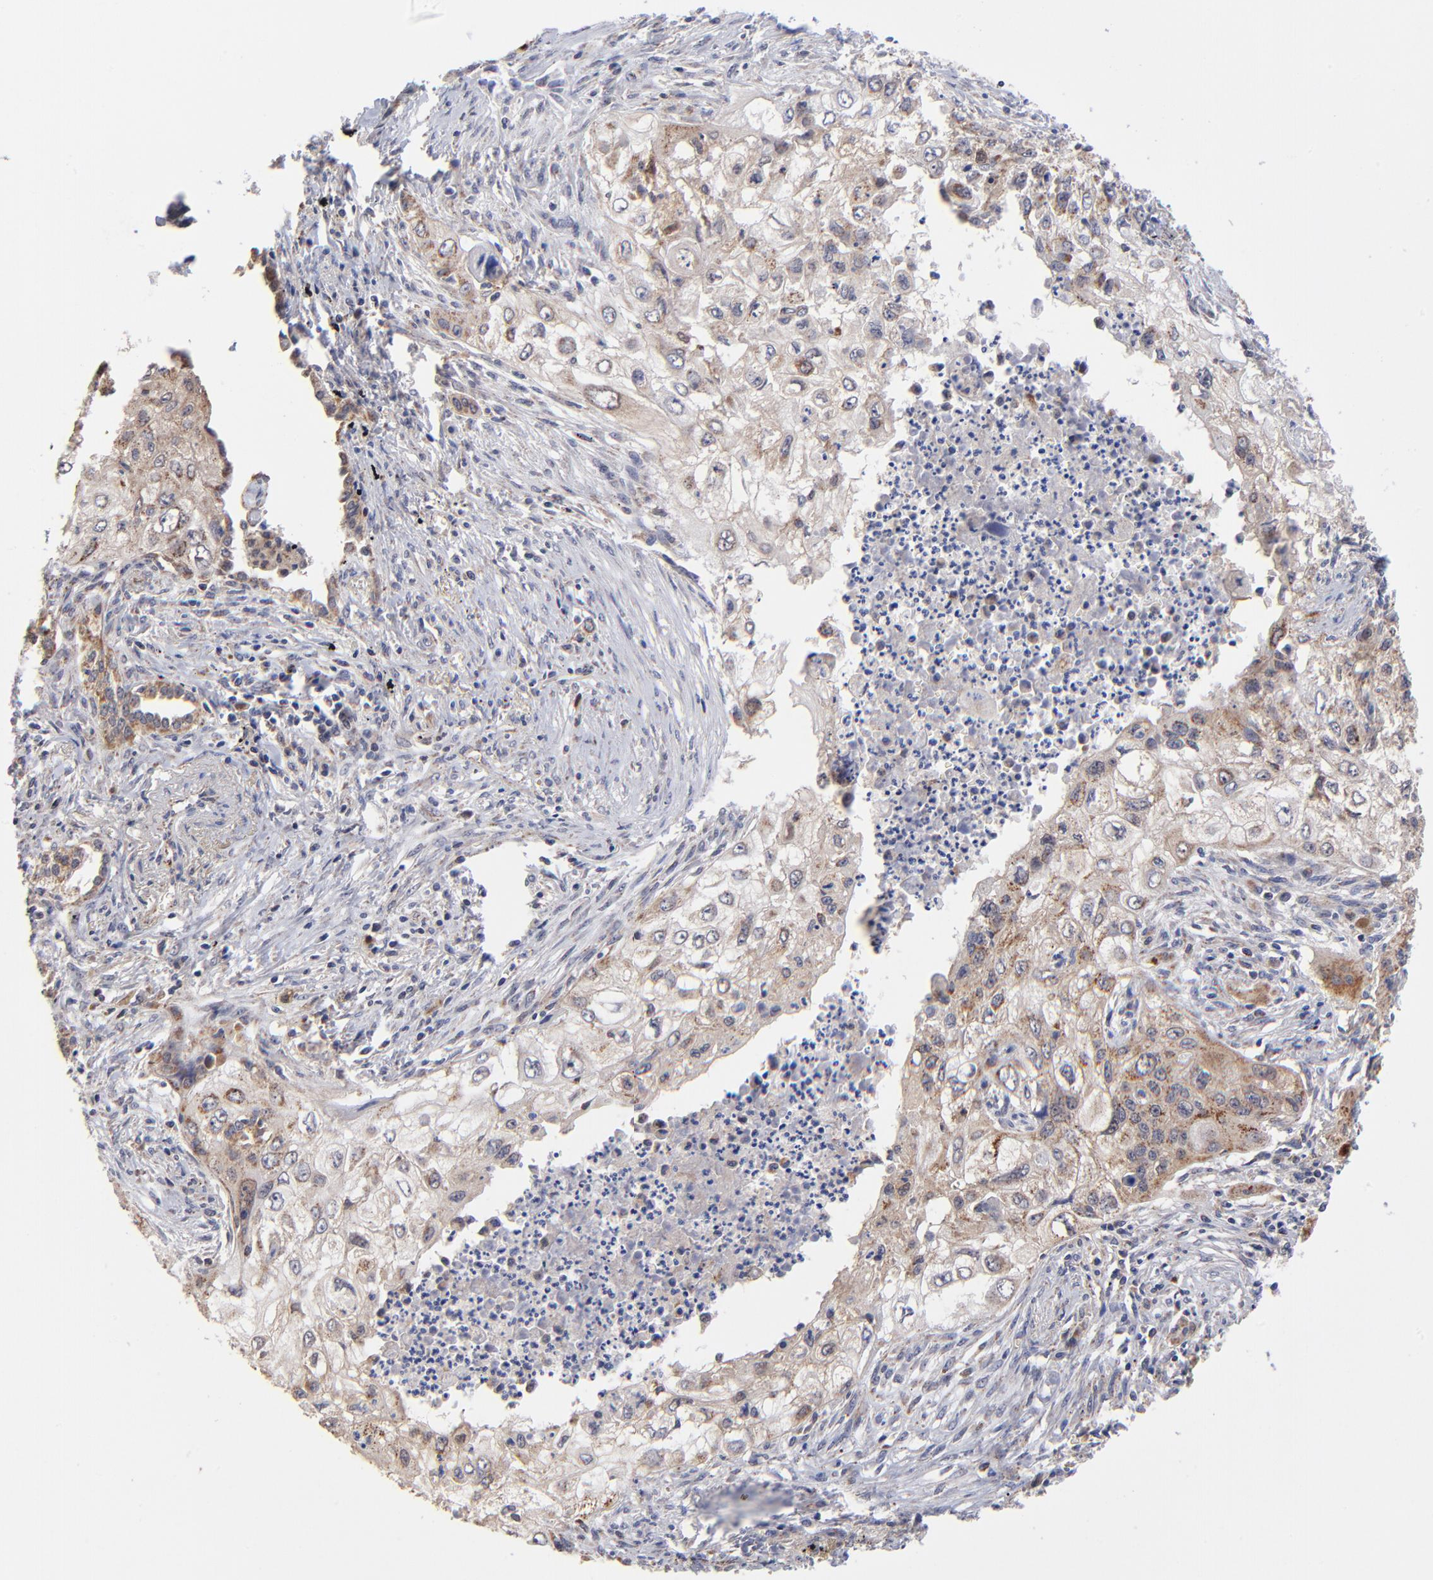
{"staining": {"intensity": "moderate", "quantity": ">75%", "location": "cytoplasmic/membranous"}, "tissue": "lung cancer", "cell_type": "Tumor cells", "image_type": "cancer", "snomed": [{"axis": "morphology", "description": "Squamous cell carcinoma, NOS"}, {"axis": "topography", "description": "Lung"}], "caption": "Lung cancer was stained to show a protein in brown. There is medium levels of moderate cytoplasmic/membranous expression in about >75% of tumor cells.", "gene": "FBXL12", "patient": {"sex": "male", "age": 71}}